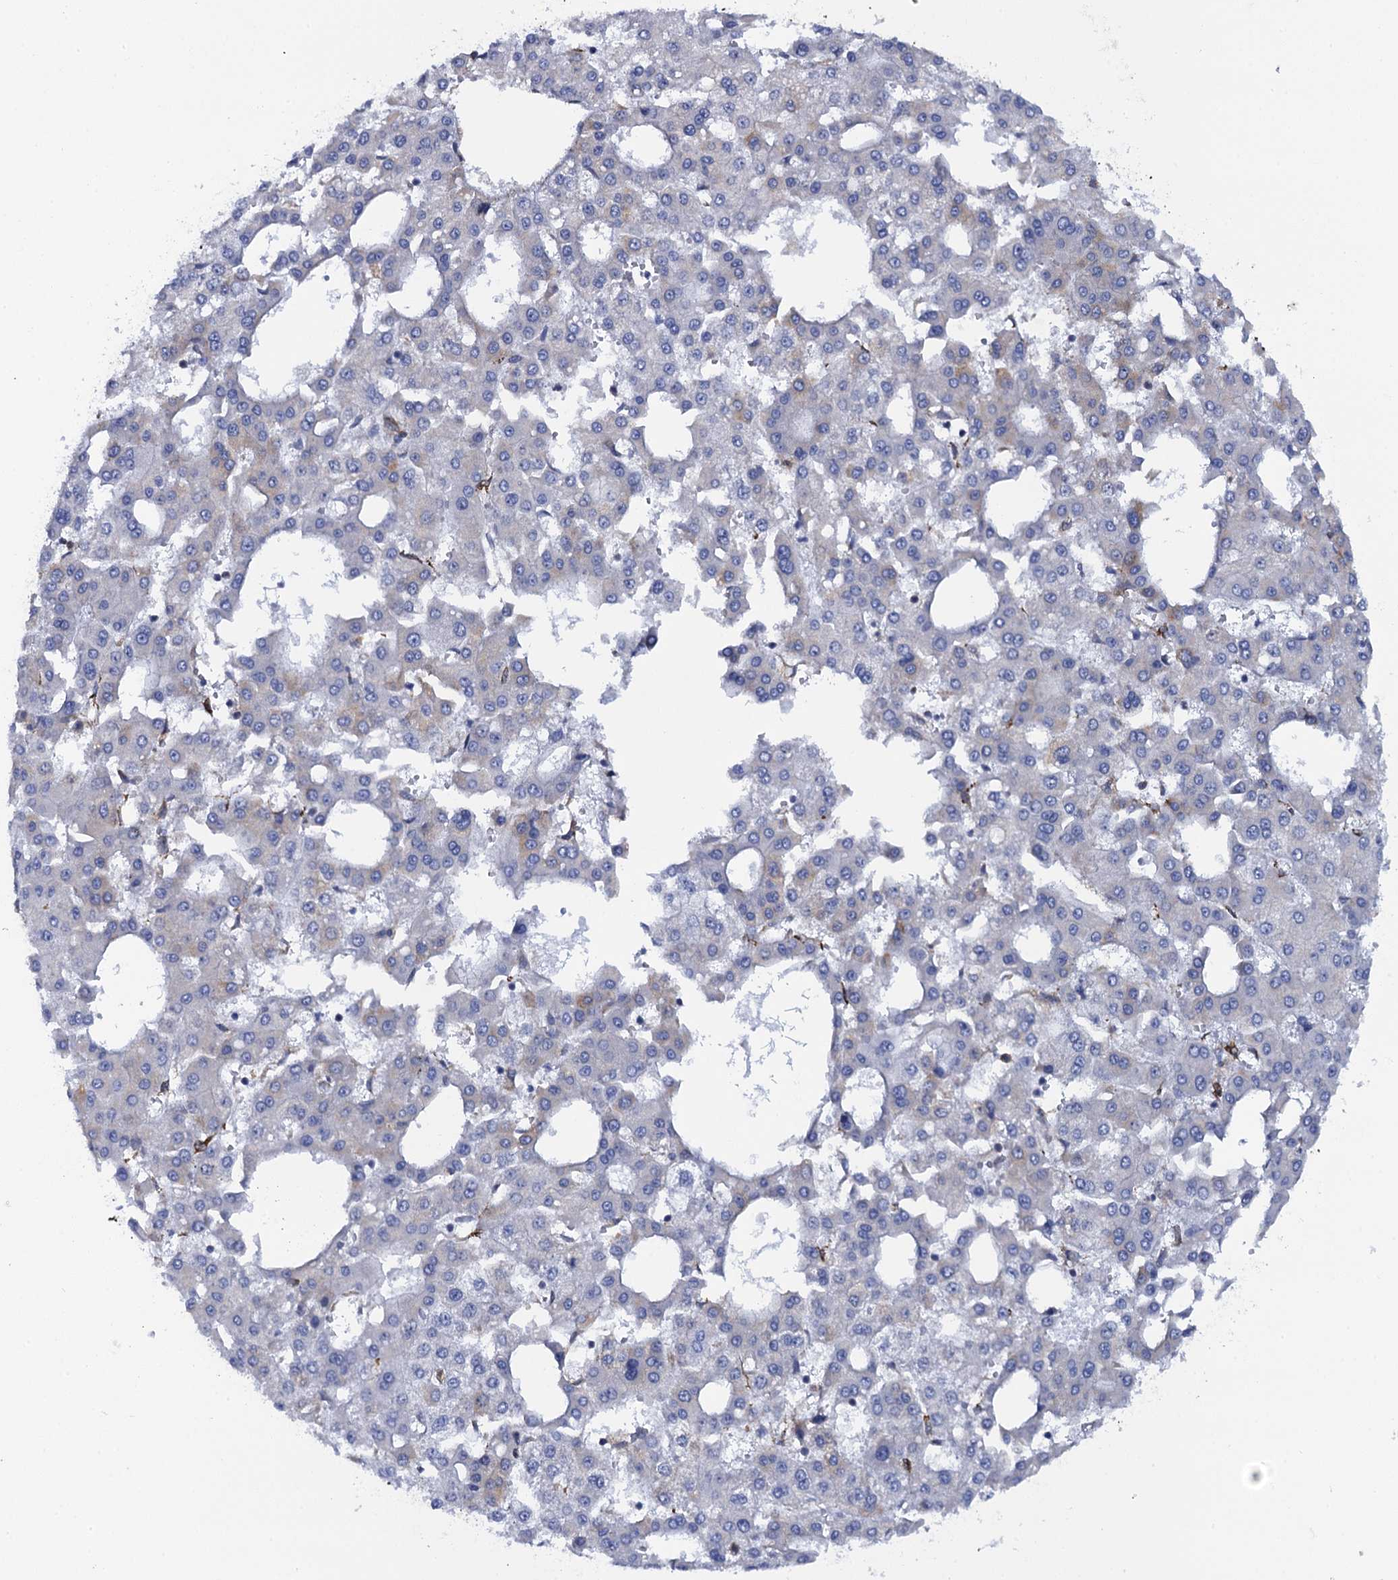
{"staining": {"intensity": "negative", "quantity": "none", "location": "none"}, "tissue": "liver cancer", "cell_type": "Tumor cells", "image_type": "cancer", "snomed": [{"axis": "morphology", "description": "Carcinoma, Hepatocellular, NOS"}, {"axis": "topography", "description": "Liver"}], "caption": "Human liver cancer stained for a protein using immunohistochemistry reveals no staining in tumor cells.", "gene": "POGLUT3", "patient": {"sex": "male", "age": 47}}